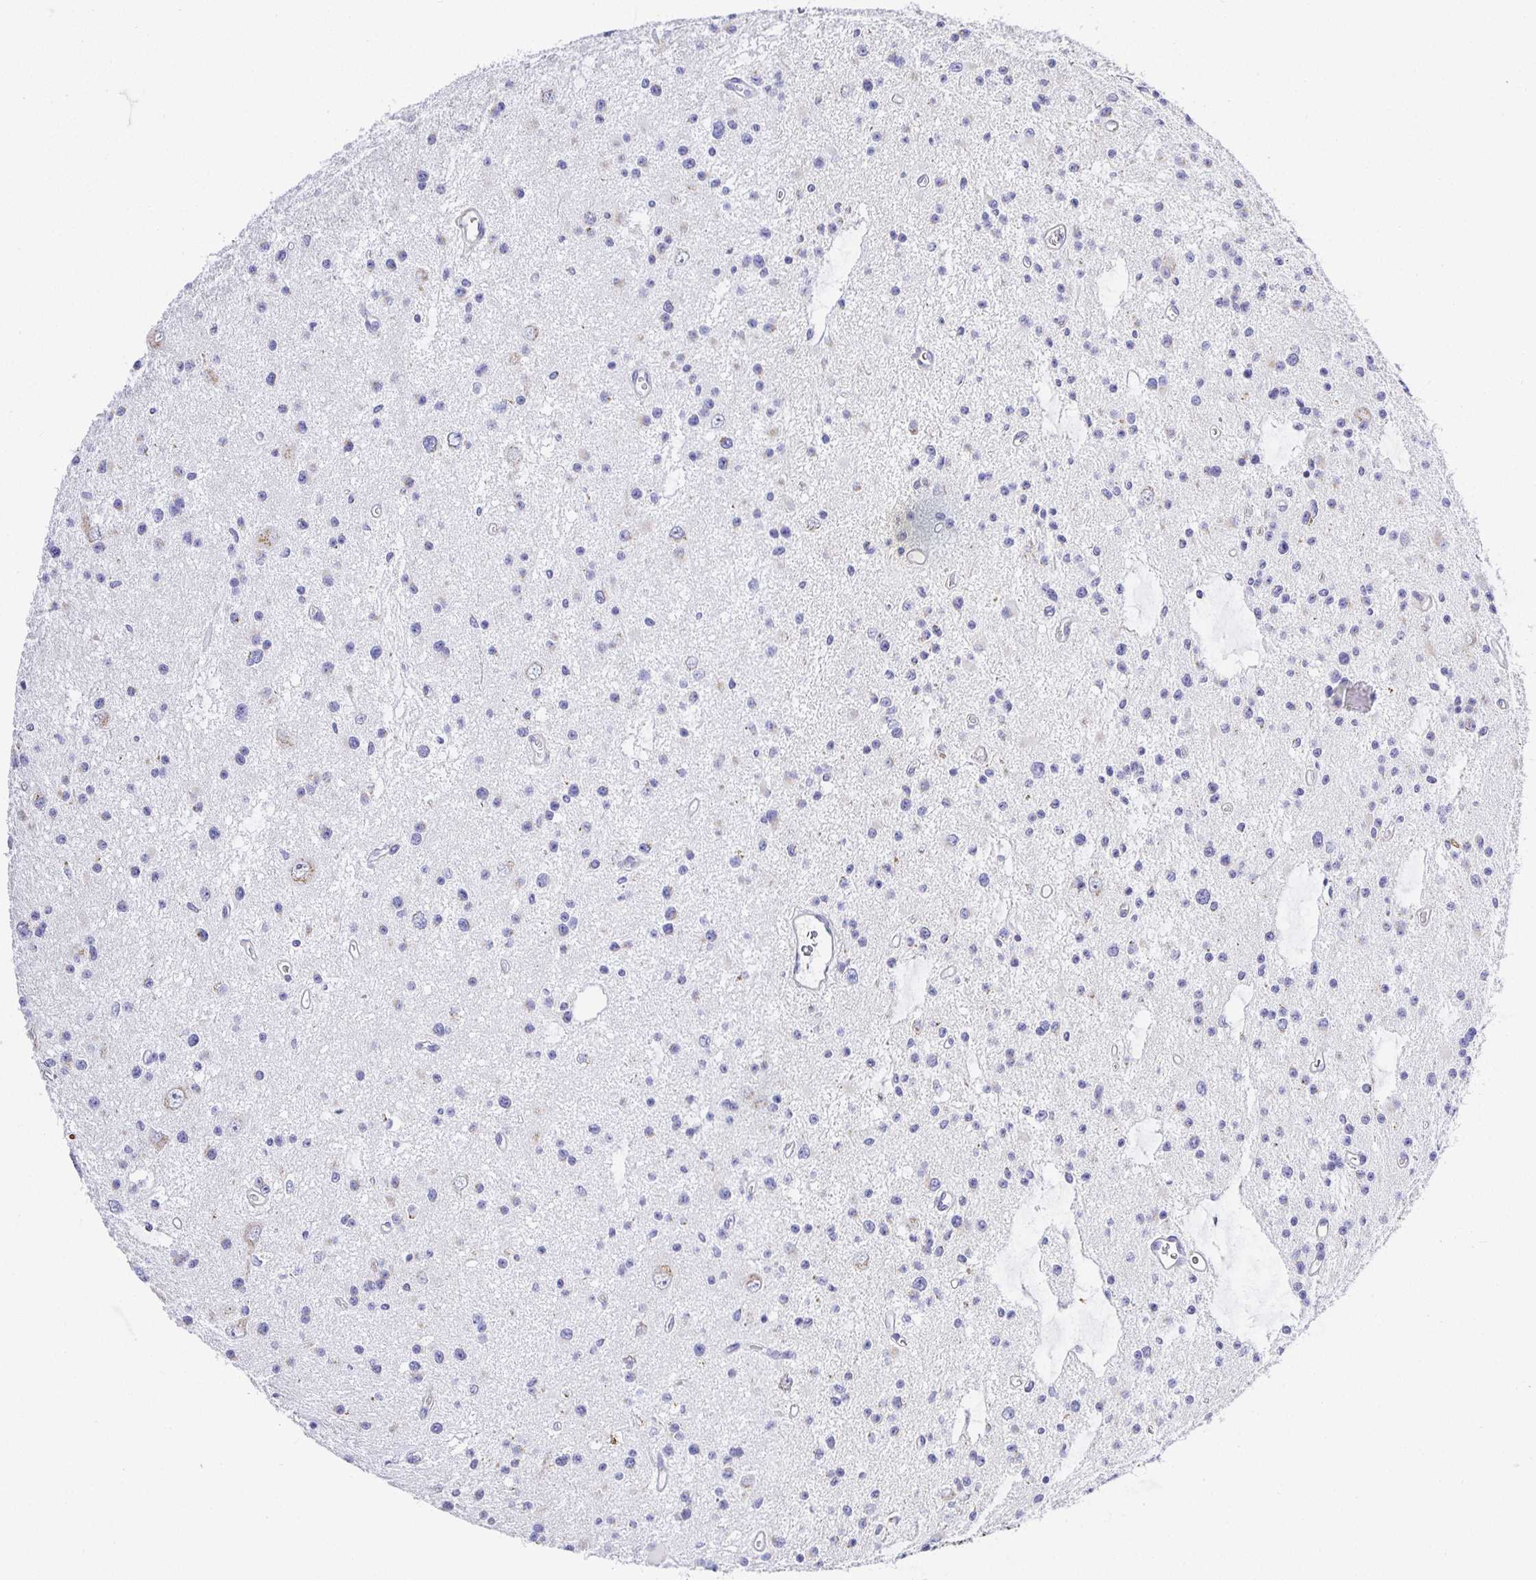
{"staining": {"intensity": "weak", "quantity": "<25%", "location": "cytoplasmic/membranous"}, "tissue": "glioma", "cell_type": "Tumor cells", "image_type": "cancer", "snomed": [{"axis": "morphology", "description": "Glioma, malignant, Low grade"}, {"axis": "topography", "description": "Brain"}], "caption": "Immunohistochemistry of human glioma reveals no positivity in tumor cells.", "gene": "OPALIN", "patient": {"sex": "male", "age": 43}}